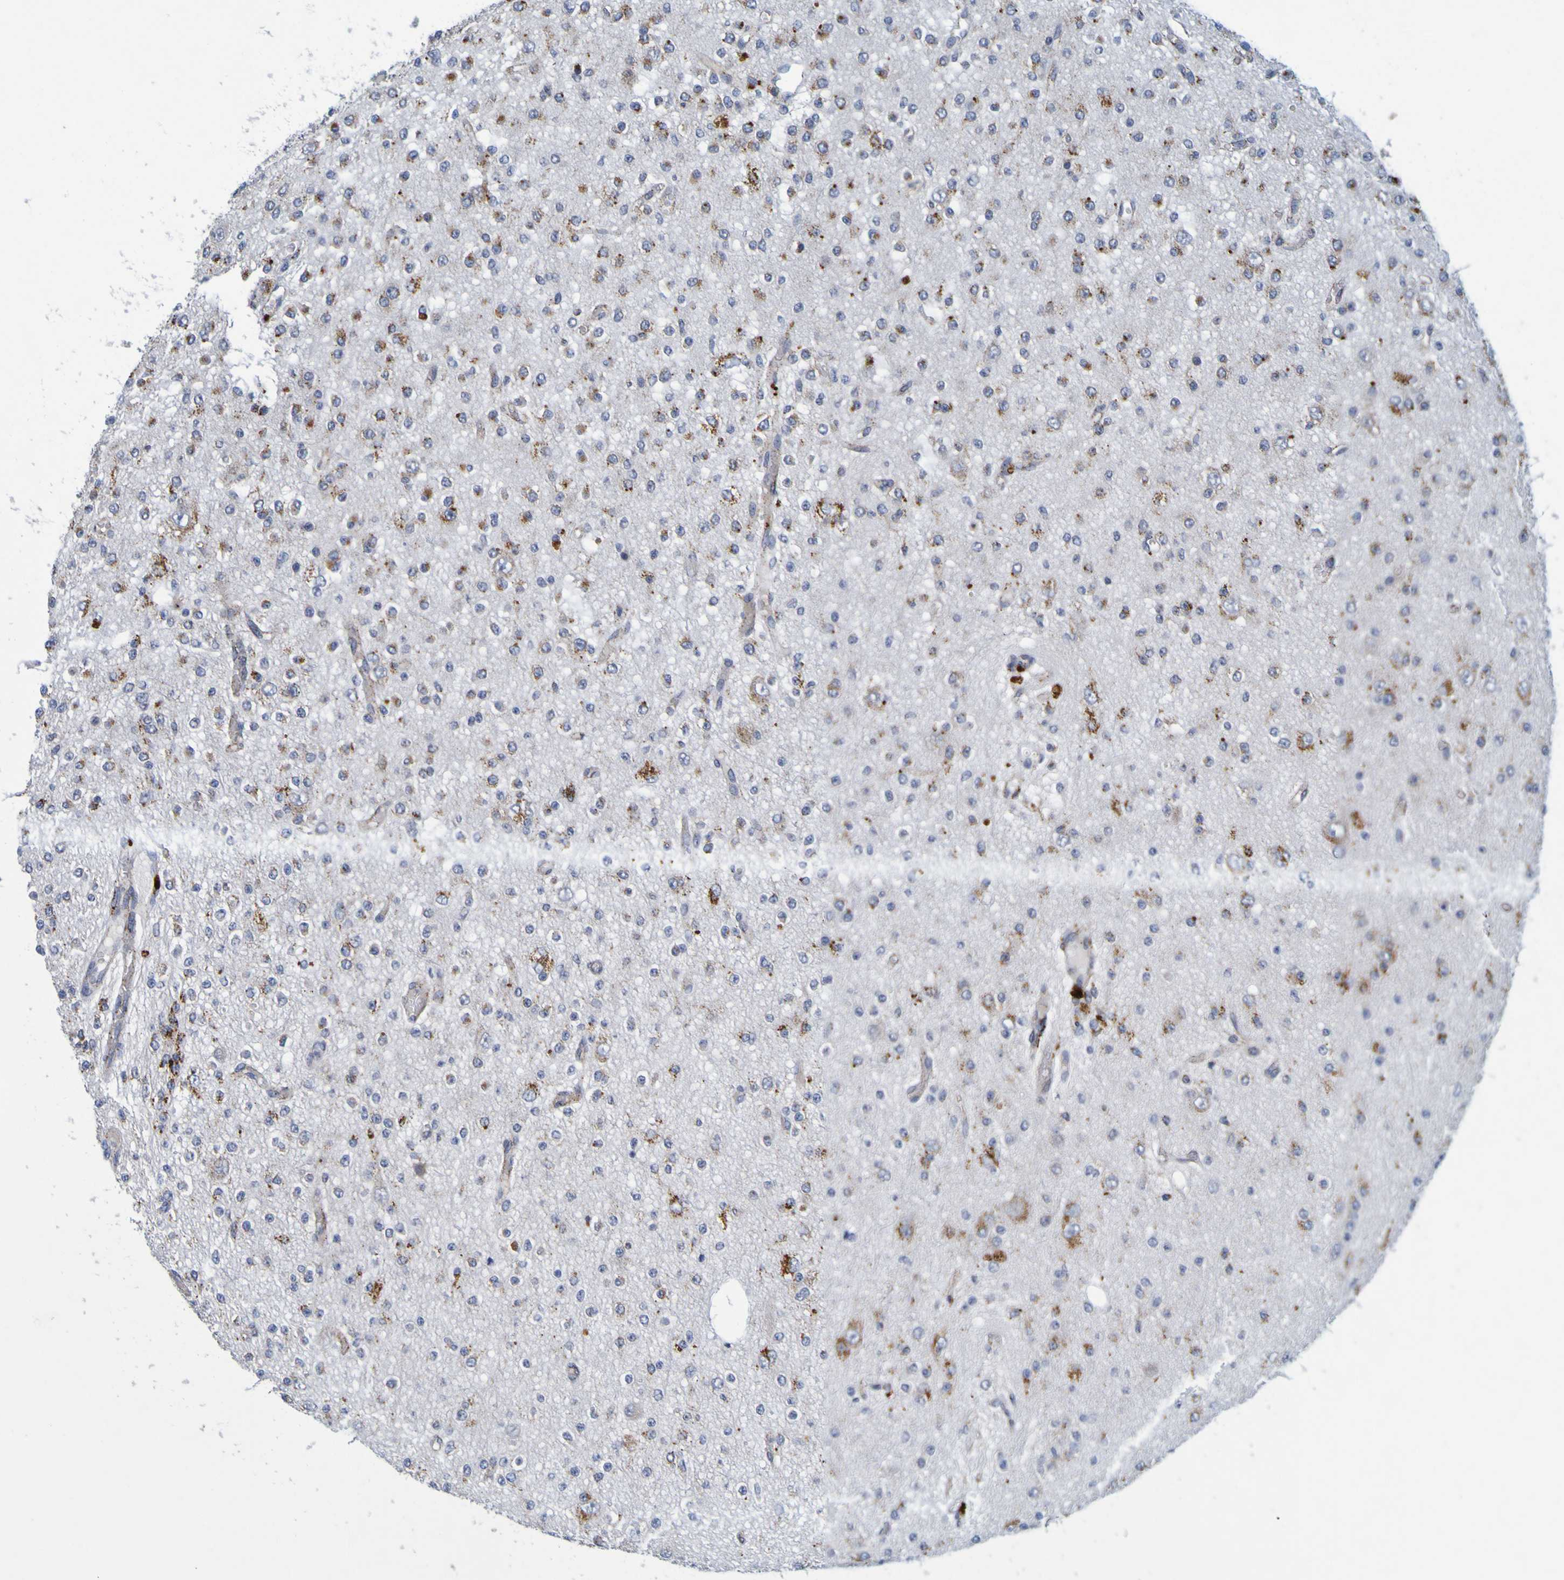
{"staining": {"intensity": "moderate", "quantity": "25%-75%", "location": "cytoplasmic/membranous"}, "tissue": "glioma", "cell_type": "Tumor cells", "image_type": "cancer", "snomed": [{"axis": "morphology", "description": "Glioma, malignant, Low grade"}, {"axis": "topography", "description": "Brain"}], "caption": "Tumor cells show medium levels of moderate cytoplasmic/membranous positivity in approximately 25%-75% of cells in malignant glioma (low-grade). Using DAB (brown) and hematoxylin (blue) stains, captured at high magnification using brightfield microscopy.", "gene": "TPH1", "patient": {"sex": "male", "age": 38}}